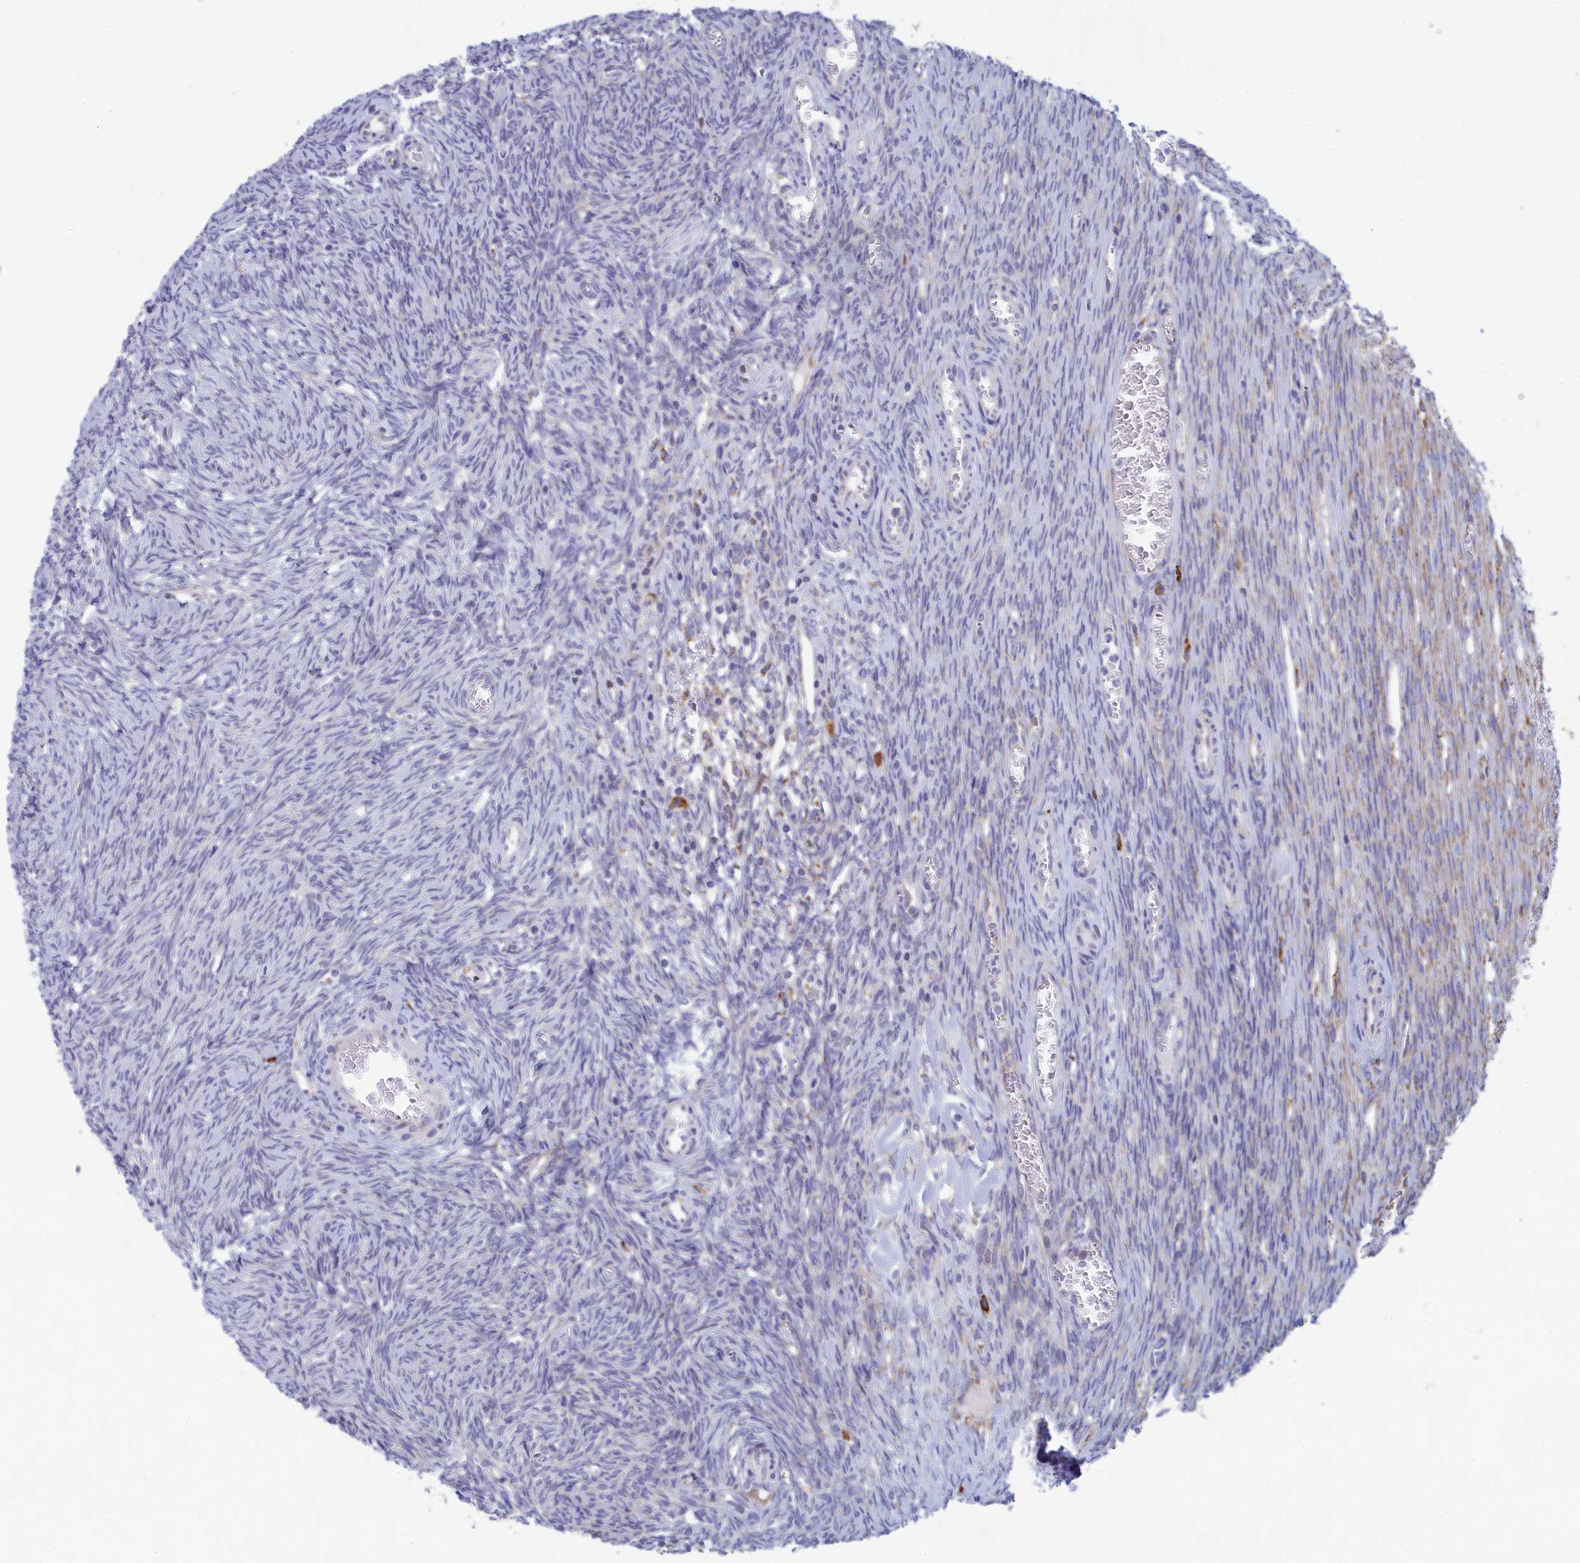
{"staining": {"intensity": "negative", "quantity": "none", "location": "none"}, "tissue": "ovary", "cell_type": "Ovarian stroma cells", "image_type": "normal", "snomed": [{"axis": "morphology", "description": "Normal tissue, NOS"}, {"axis": "topography", "description": "Ovary"}], "caption": "DAB (3,3'-diaminobenzidine) immunohistochemical staining of unremarkable ovary displays no significant staining in ovarian stroma cells. Nuclei are stained in blue.", "gene": "WDR35", "patient": {"sex": "female", "age": 44}}